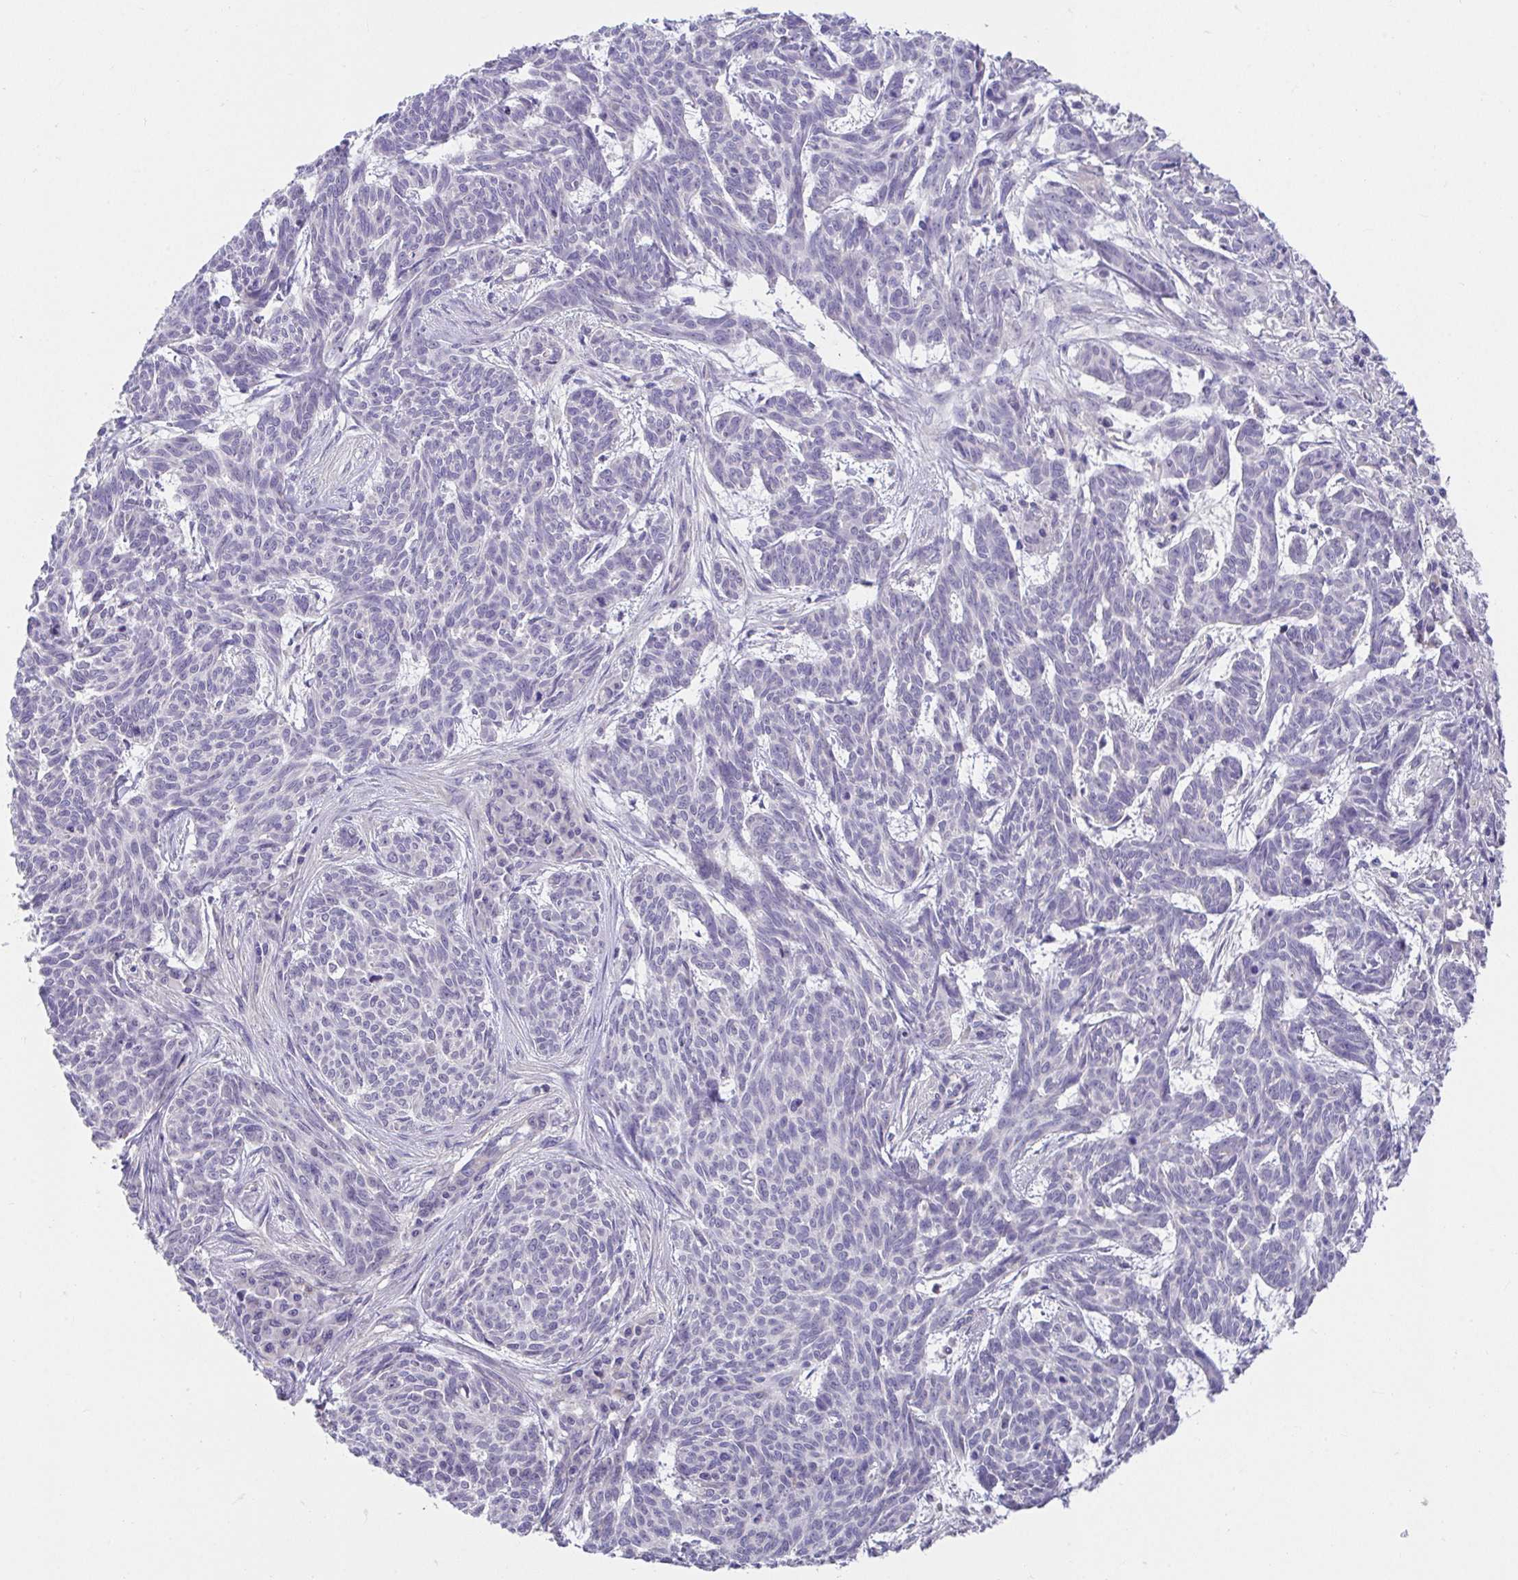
{"staining": {"intensity": "negative", "quantity": "none", "location": "none"}, "tissue": "skin cancer", "cell_type": "Tumor cells", "image_type": "cancer", "snomed": [{"axis": "morphology", "description": "Basal cell carcinoma"}, {"axis": "topography", "description": "Skin"}], "caption": "Immunohistochemistry histopathology image of neoplastic tissue: basal cell carcinoma (skin) stained with DAB (3,3'-diaminobenzidine) displays no significant protein staining in tumor cells.", "gene": "CXCR1", "patient": {"sex": "female", "age": 93}}